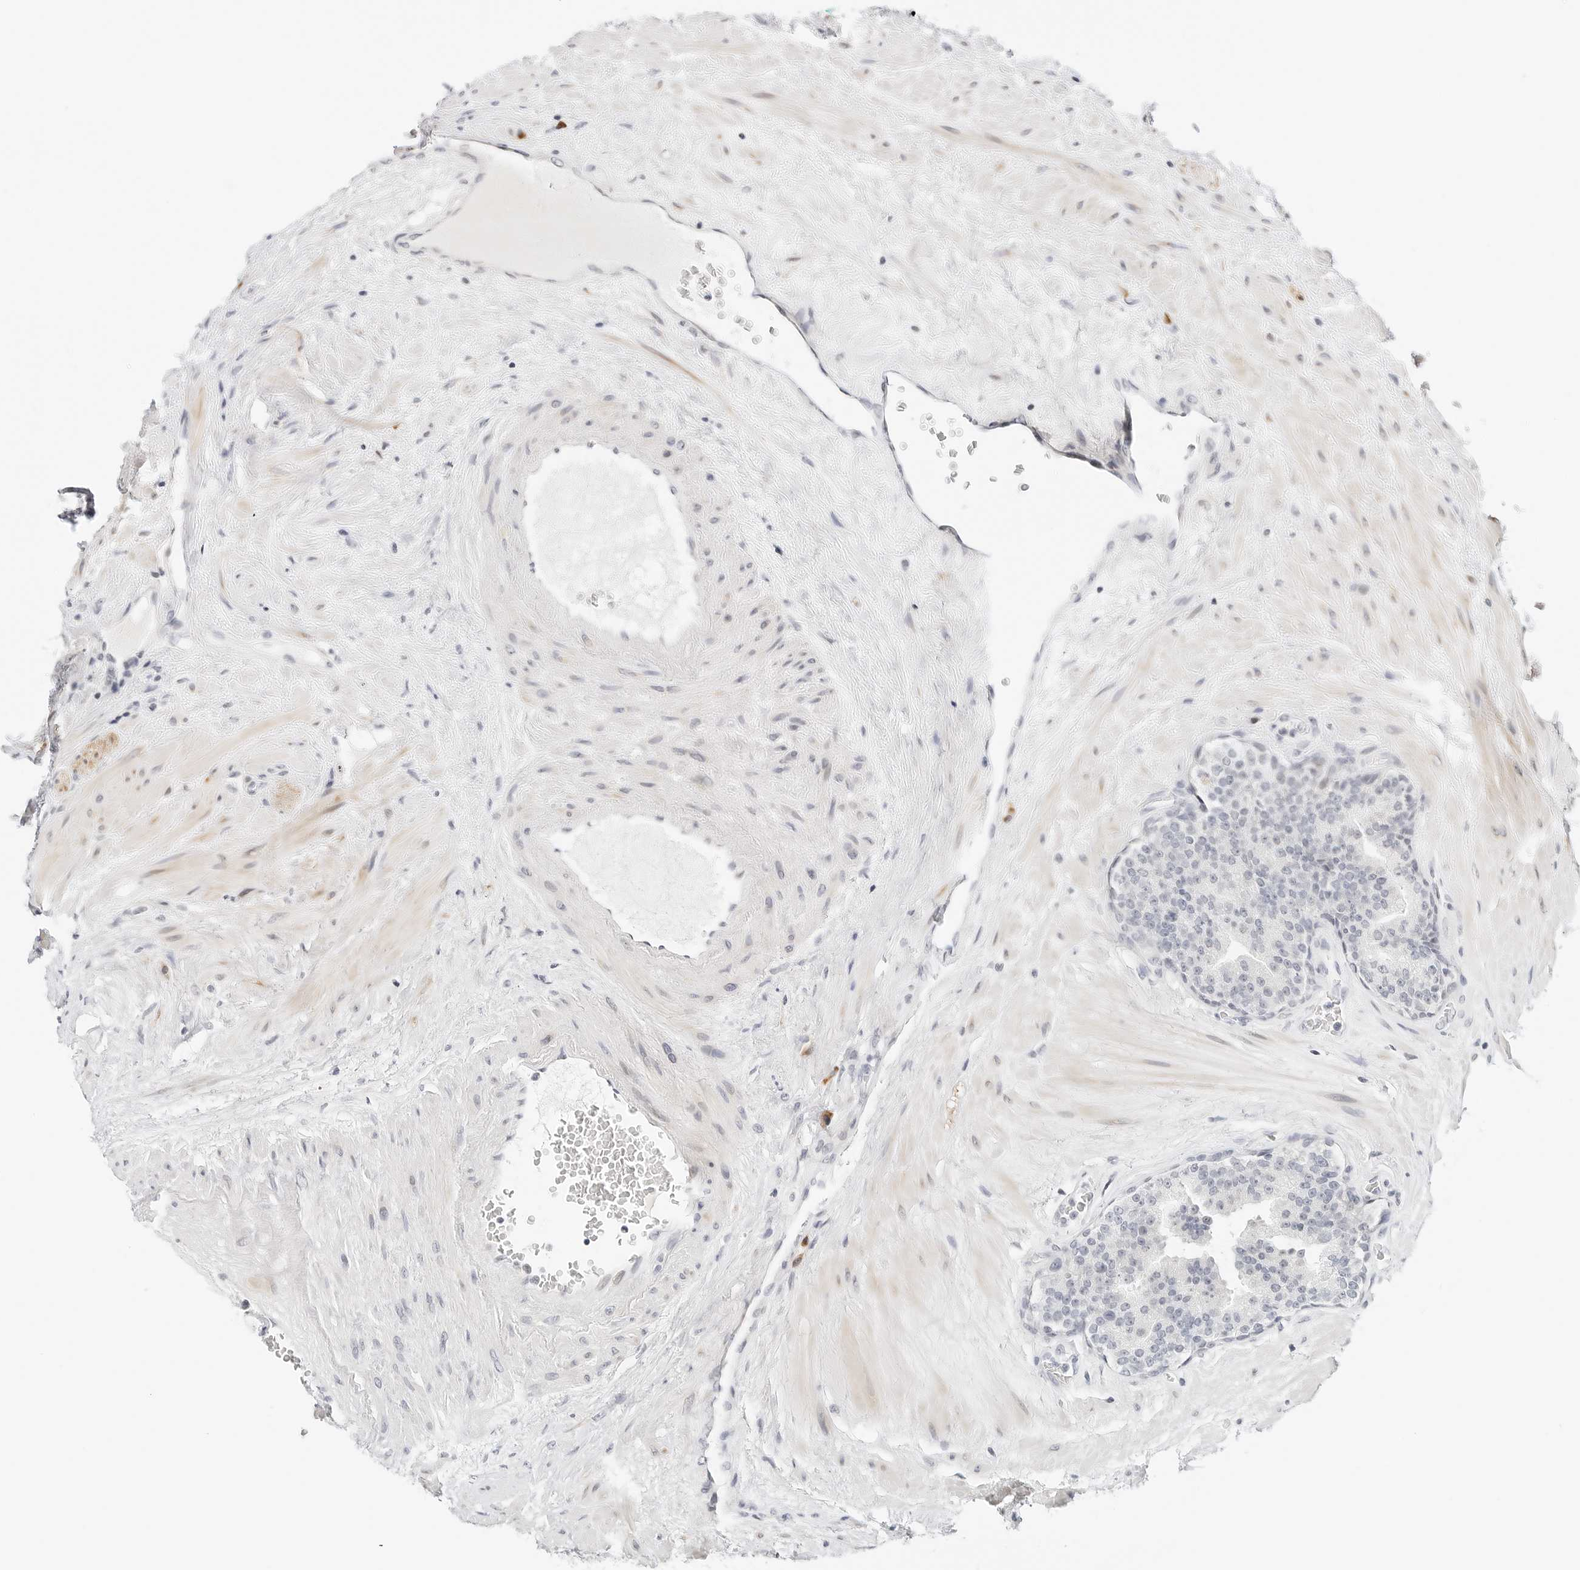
{"staining": {"intensity": "negative", "quantity": "none", "location": "none"}, "tissue": "prostate cancer", "cell_type": "Tumor cells", "image_type": "cancer", "snomed": [{"axis": "morphology", "description": "Adenocarcinoma, High grade"}, {"axis": "topography", "description": "Prostate"}], "caption": "The immunohistochemistry image has no significant staining in tumor cells of prostate cancer tissue.", "gene": "PARP10", "patient": {"sex": "male", "age": 56}}